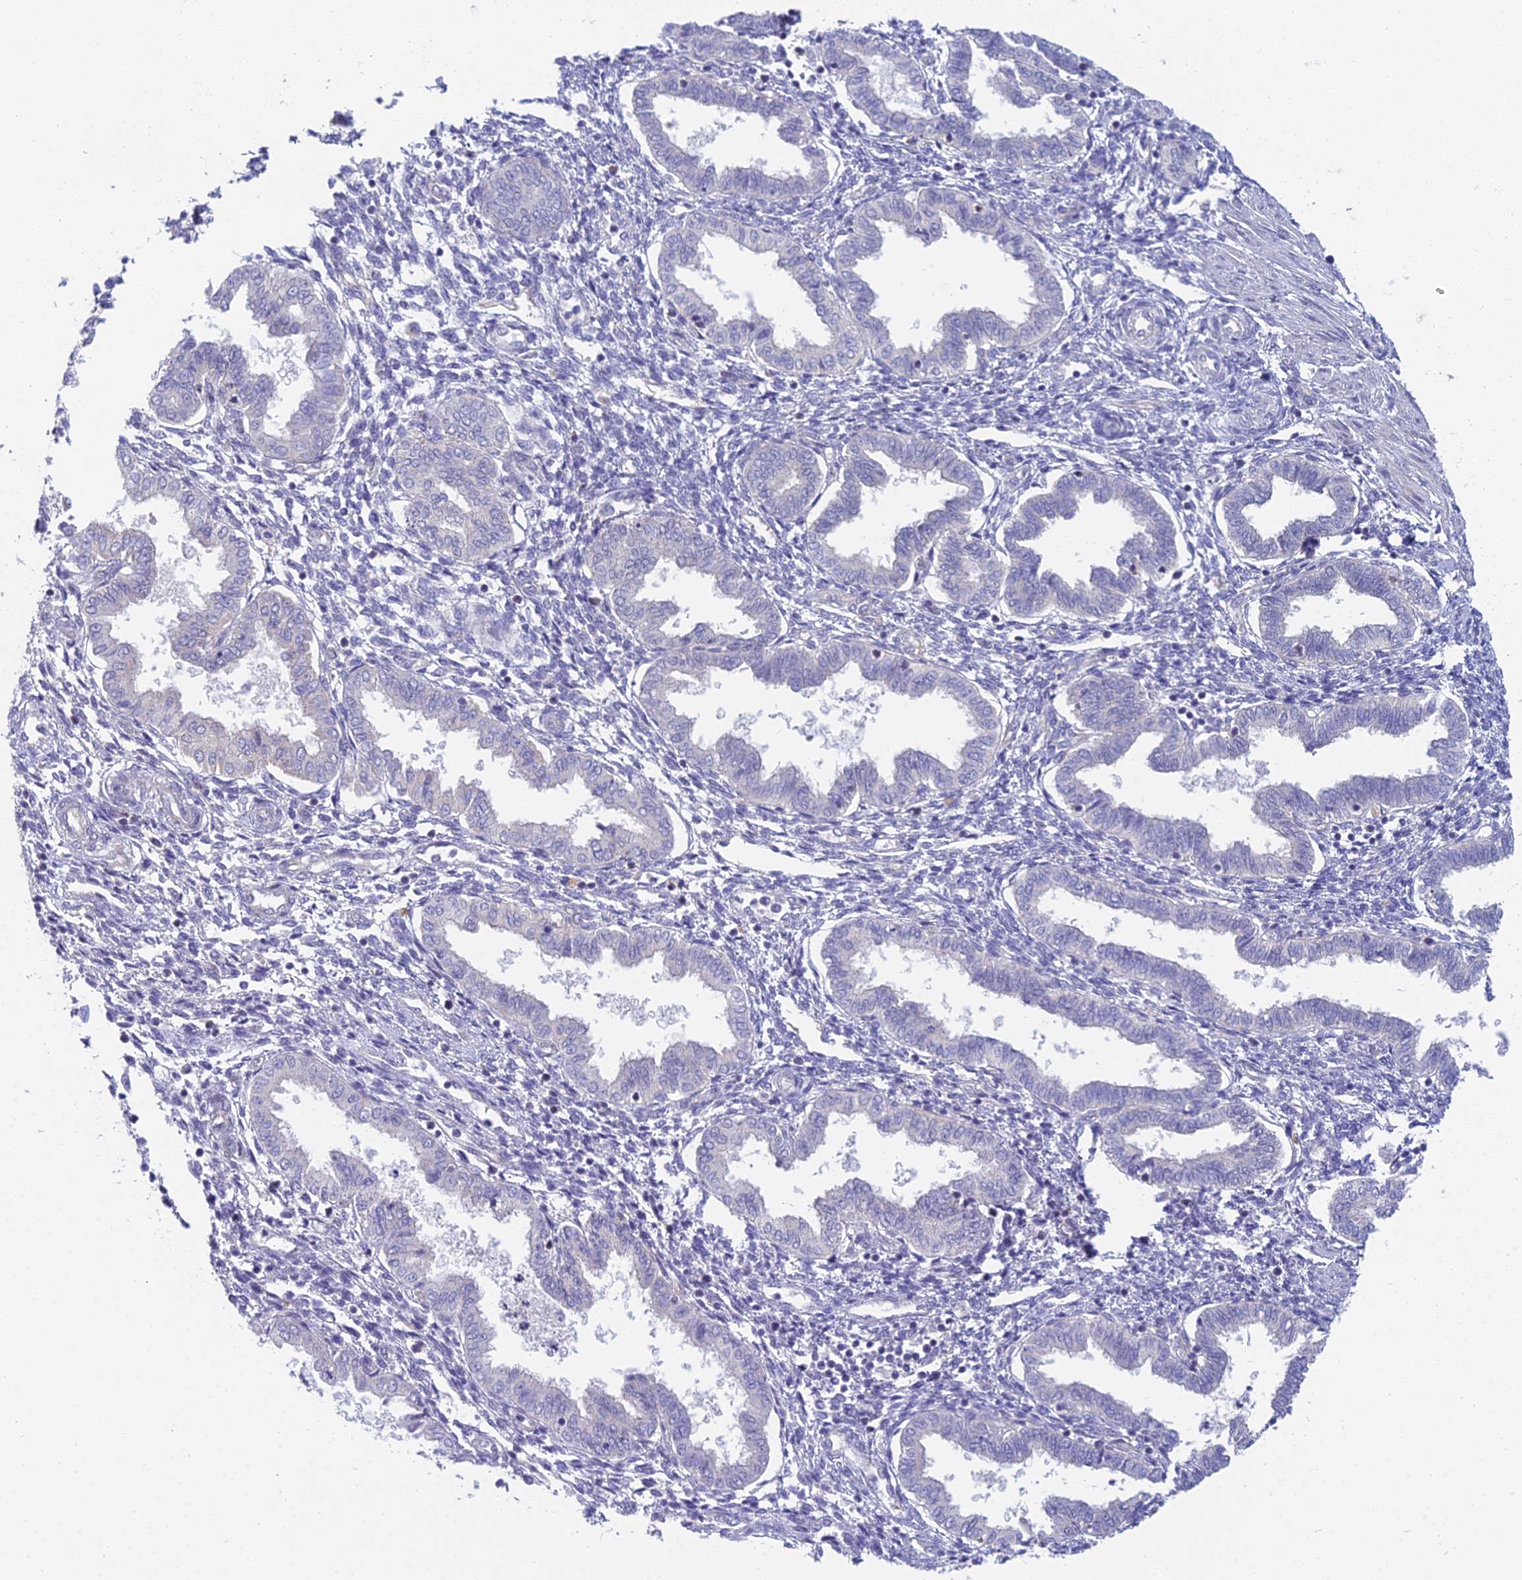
{"staining": {"intensity": "negative", "quantity": "none", "location": "none"}, "tissue": "endometrium", "cell_type": "Cells in endometrial stroma", "image_type": "normal", "snomed": [{"axis": "morphology", "description": "Normal tissue, NOS"}, {"axis": "topography", "description": "Endometrium"}], "caption": "An image of endometrium stained for a protein displays no brown staining in cells in endometrial stroma.", "gene": "METTL26", "patient": {"sex": "female", "age": 33}}